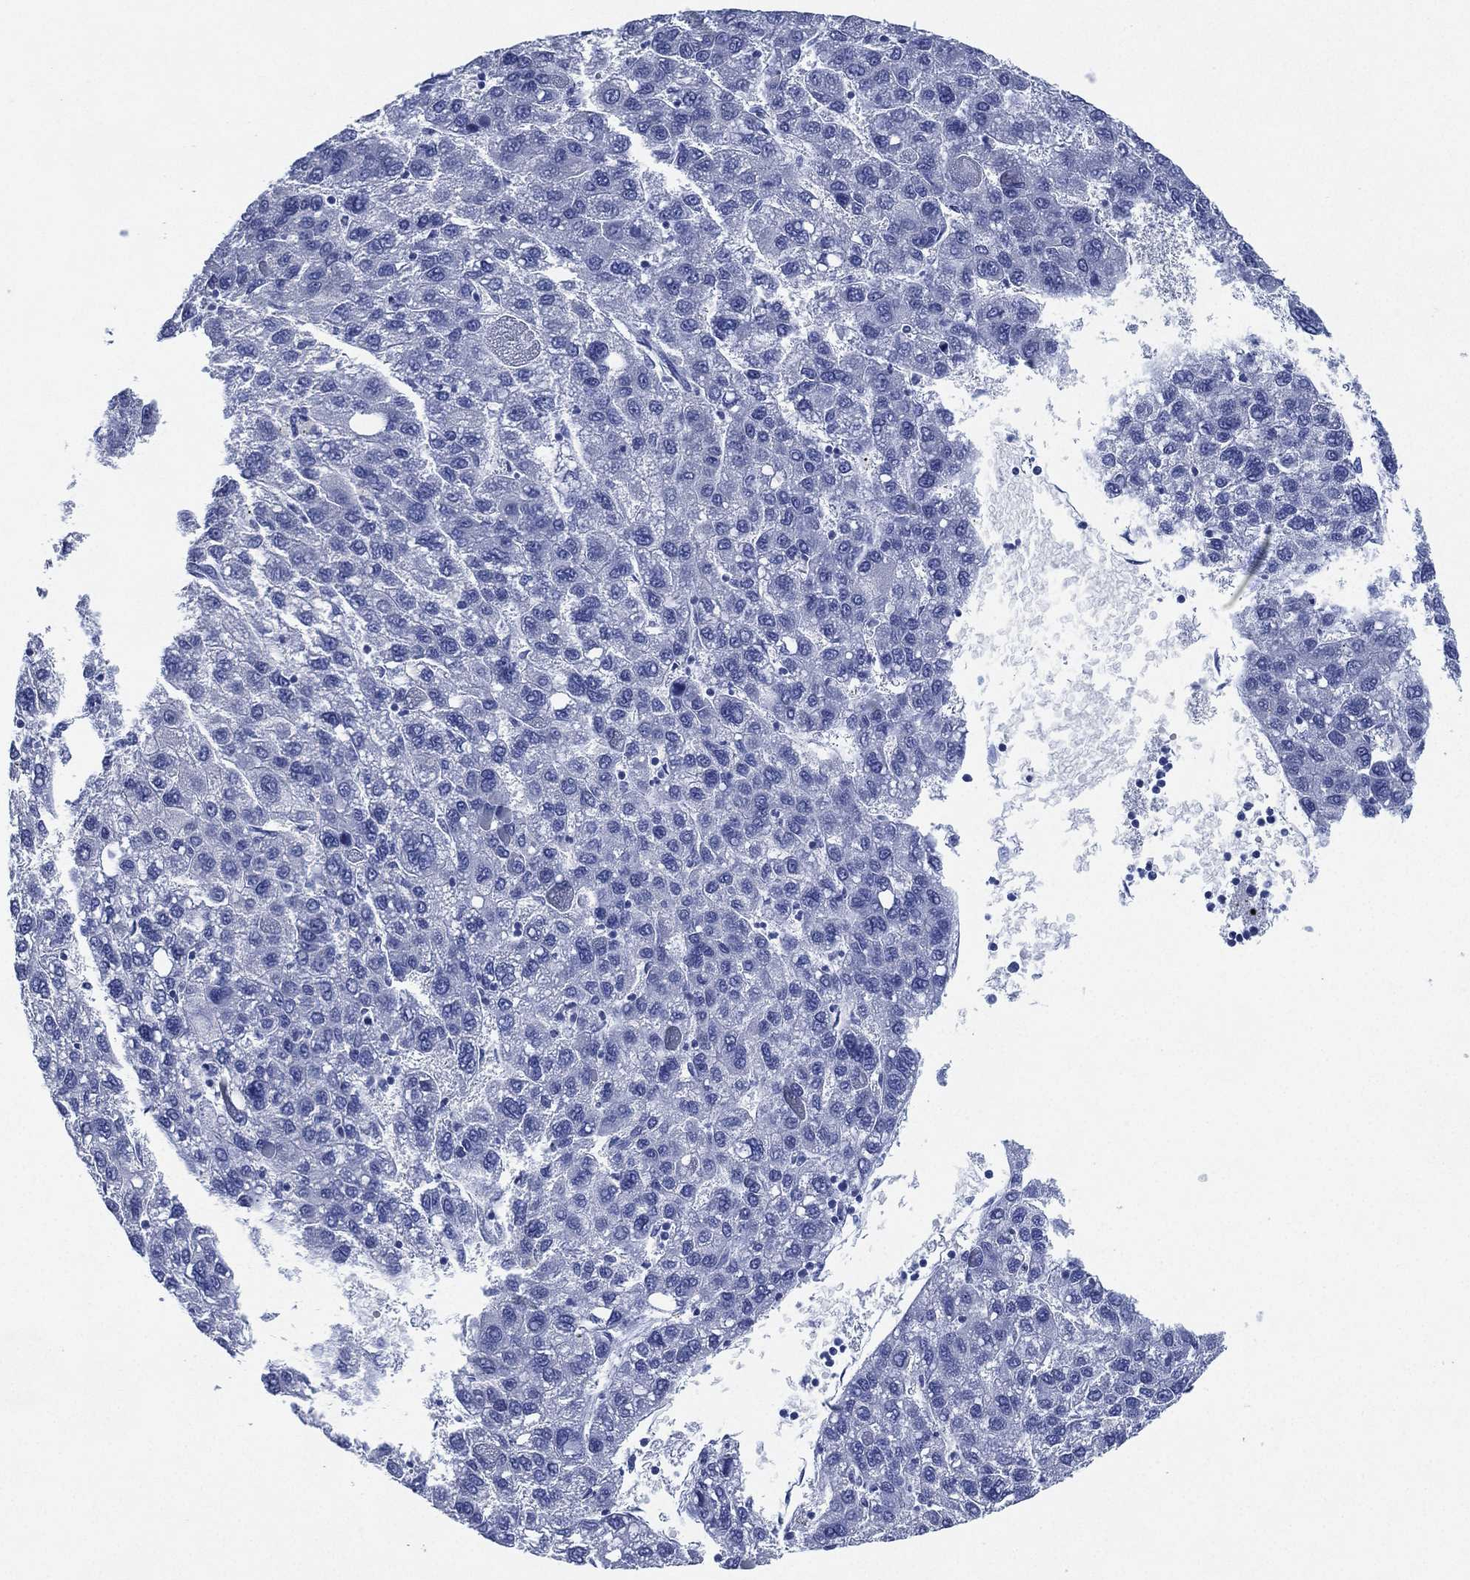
{"staining": {"intensity": "negative", "quantity": "none", "location": "none"}, "tissue": "liver cancer", "cell_type": "Tumor cells", "image_type": "cancer", "snomed": [{"axis": "morphology", "description": "Carcinoma, Hepatocellular, NOS"}, {"axis": "topography", "description": "Liver"}], "caption": "The photomicrograph displays no significant positivity in tumor cells of hepatocellular carcinoma (liver). The staining is performed using DAB (3,3'-diaminobenzidine) brown chromogen with nuclei counter-stained in using hematoxylin.", "gene": "SIGLECL1", "patient": {"sex": "female", "age": 82}}